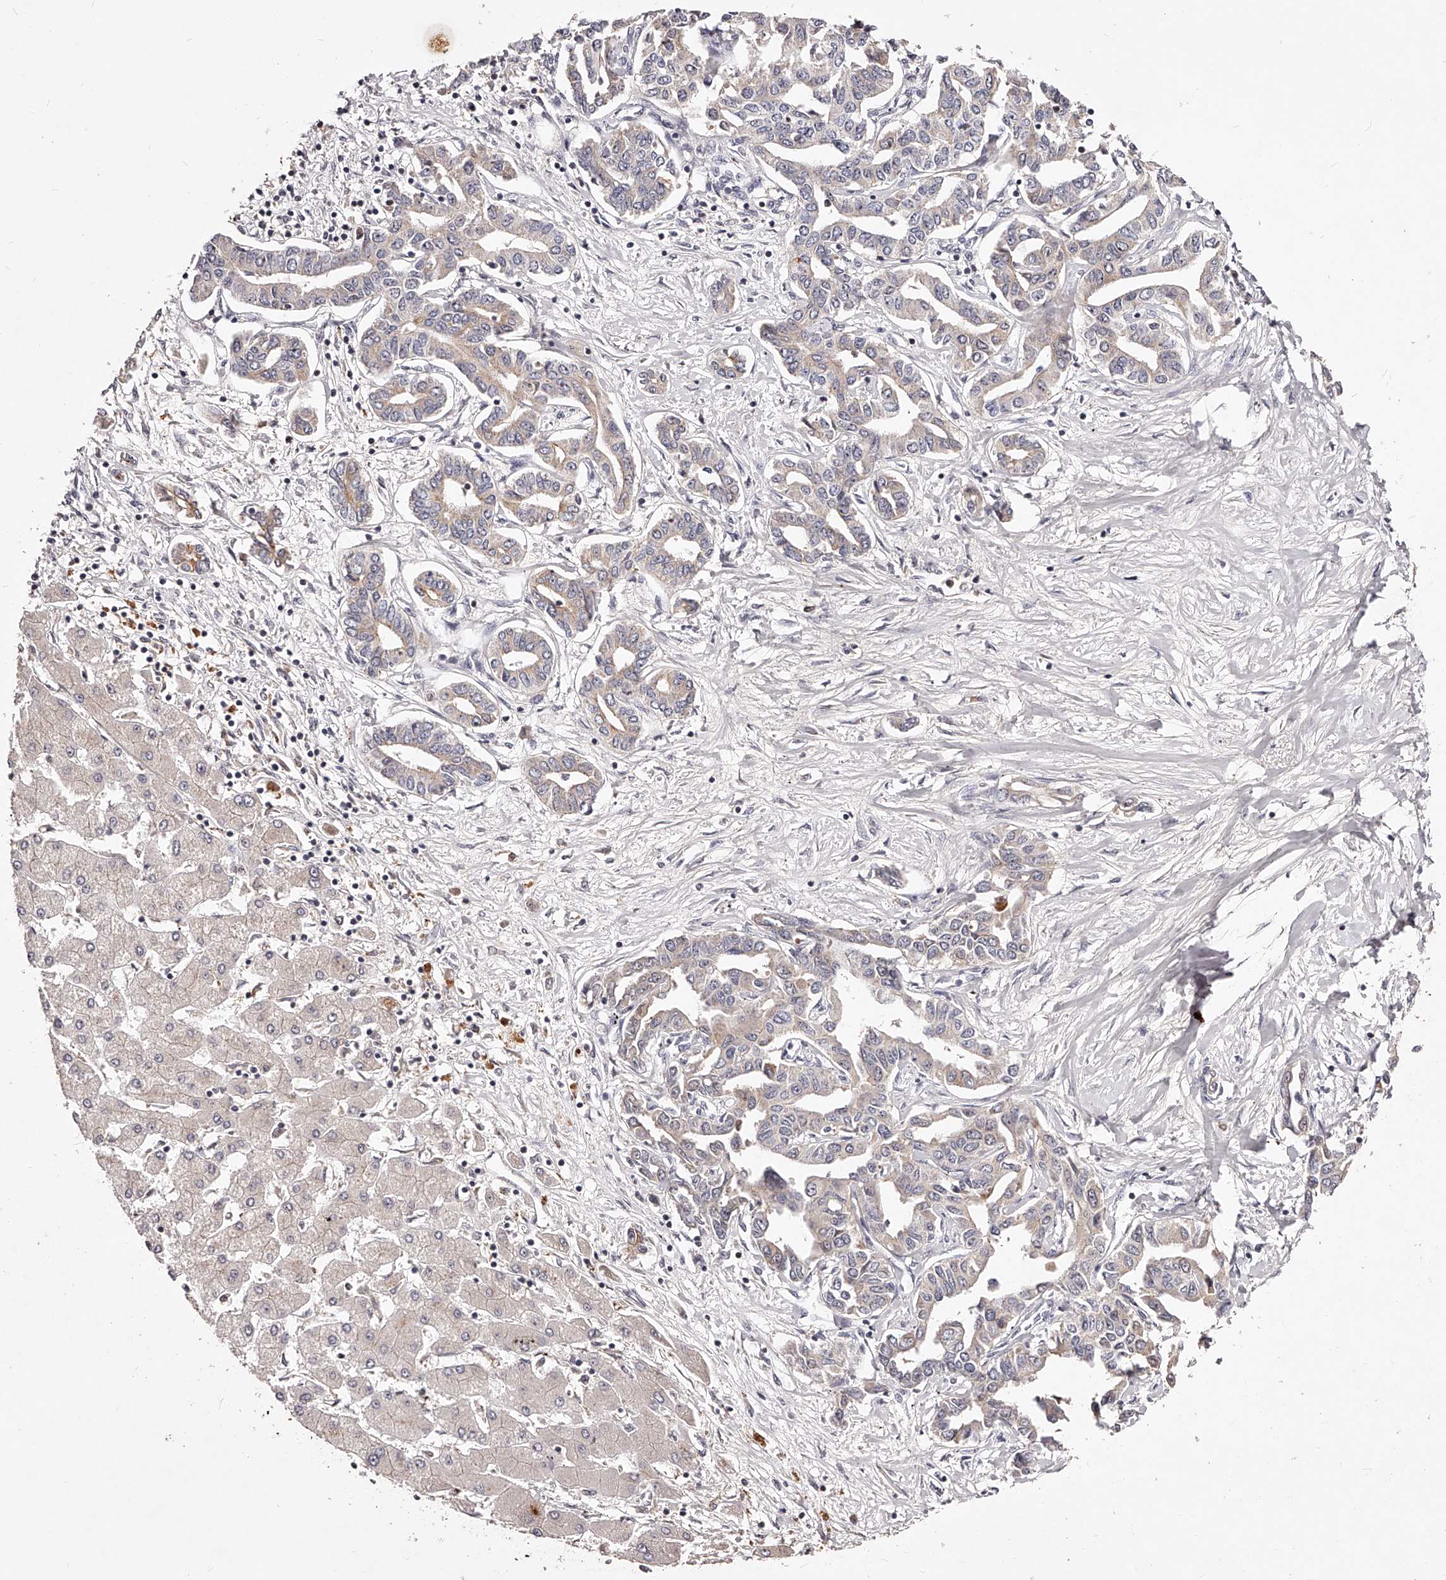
{"staining": {"intensity": "negative", "quantity": "none", "location": "none"}, "tissue": "liver cancer", "cell_type": "Tumor cells", "image_type": "cancer", "snomed": [{"axis": "morphology", "description": "Cholangiocarcinoma"}, {"axis": "topography", "description": "Liver"}], "caption": "Immunohistochemistry of human liver cancer (cholangiocarcinoma) reveals no expression in tumor cells. (Brightfield microscopy of DAB (3,3'-diaminobenzidine) immunohistochemistry (IHC) at high magnification).", "gene": "PHACTR1", "patient": {"sex": "male", "age": 59}}